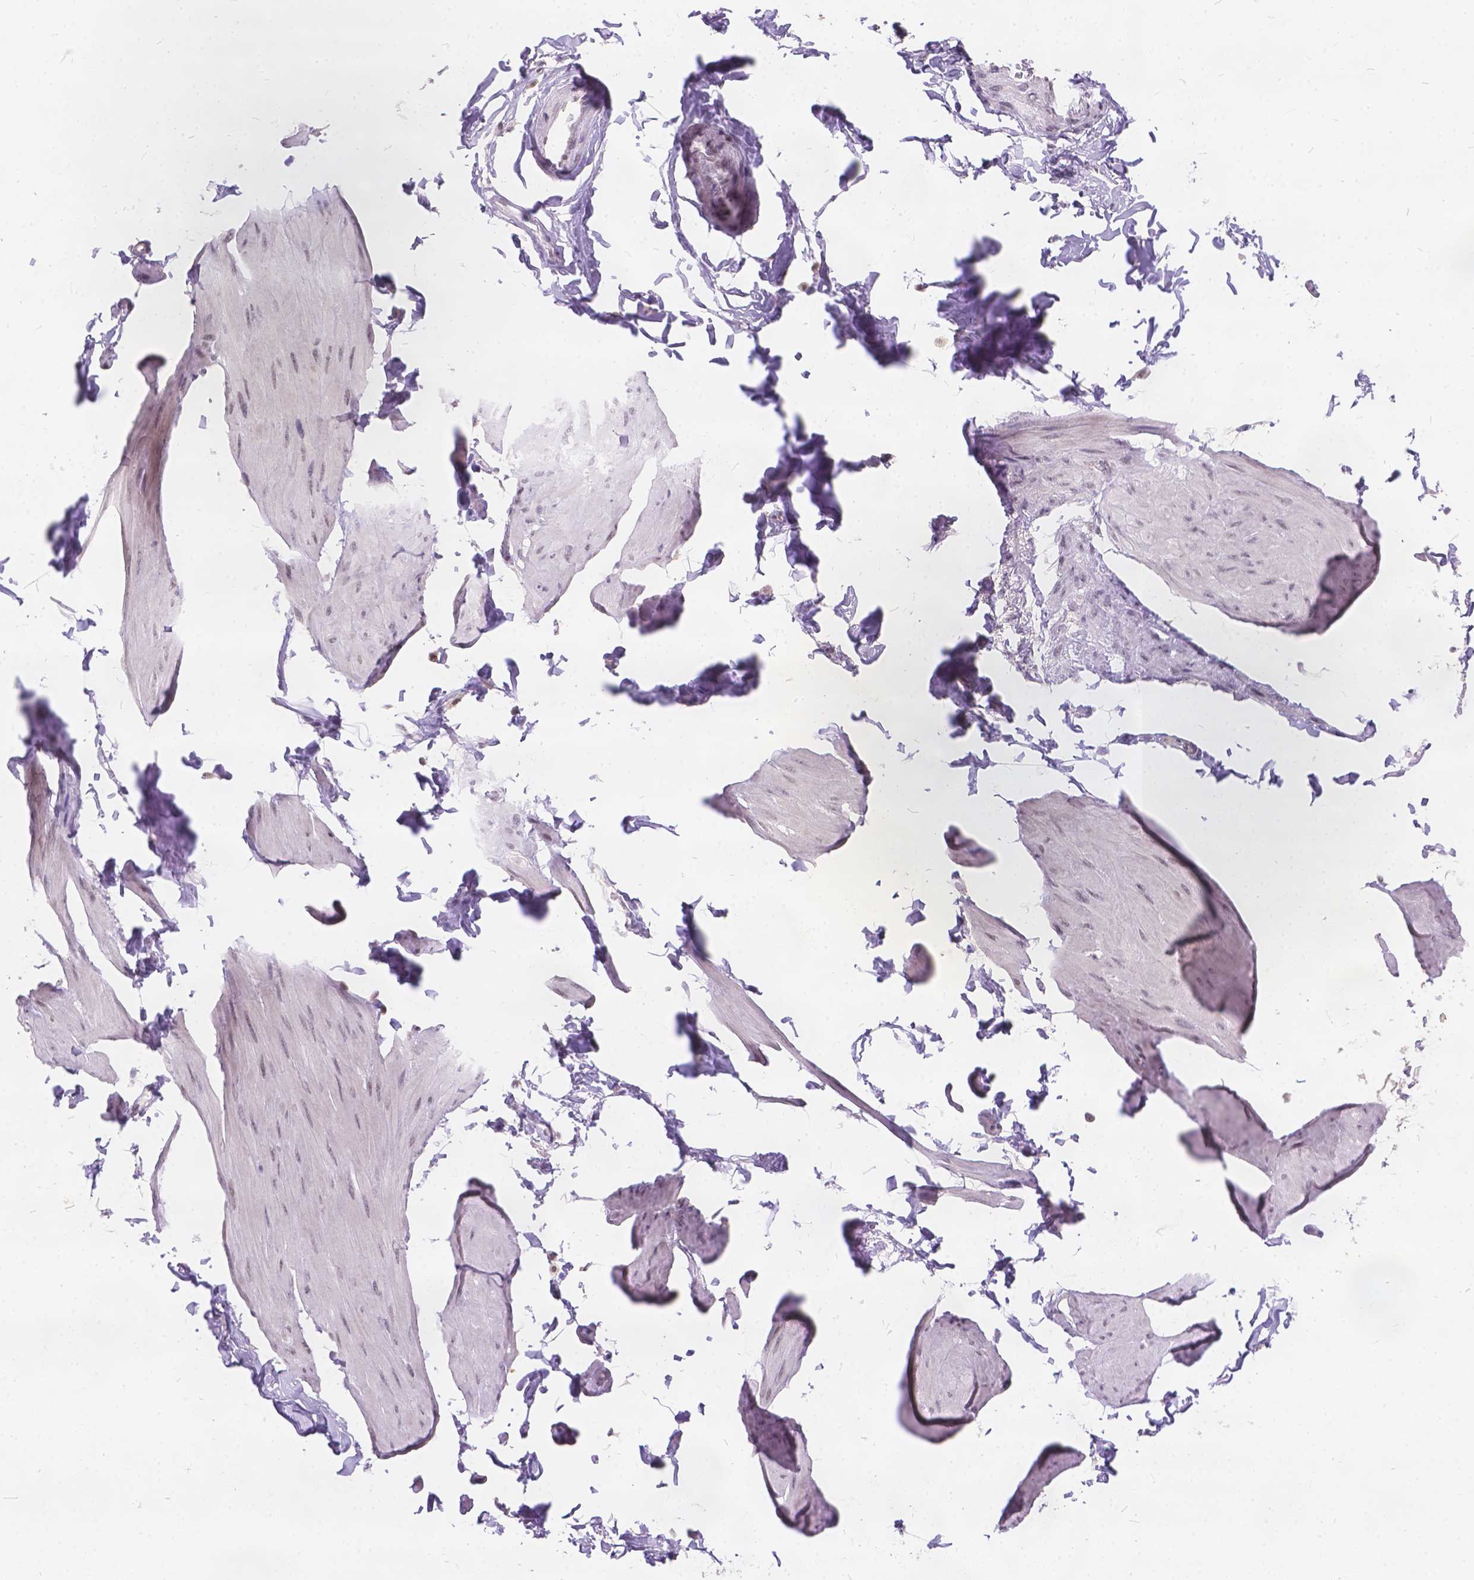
{"staining": {"intensity": "weak", "quantity": "25%-75%", "location": "nuclear"}, "tissue": "smooth muscle", "cell_type": "Smooth muscle cells", "image_type": "normal", "snomed": [{"axis": "morphology", "description": "Normal tissue, NOS"}, {"axis": "topography", "description": "Adipose tissue"}, {"axis": "topography", "description": "Smooth muscle"}, {"axis": "topography", "description": "Peripheral nerve tissue"}], "caption": "Weak nuclear protein positivity is appreciated in about 25%-75% of smooth muscle cells in smooth muscle.", "gene": "FAM53A", "patient": {"sex": "male", "age": 83}}